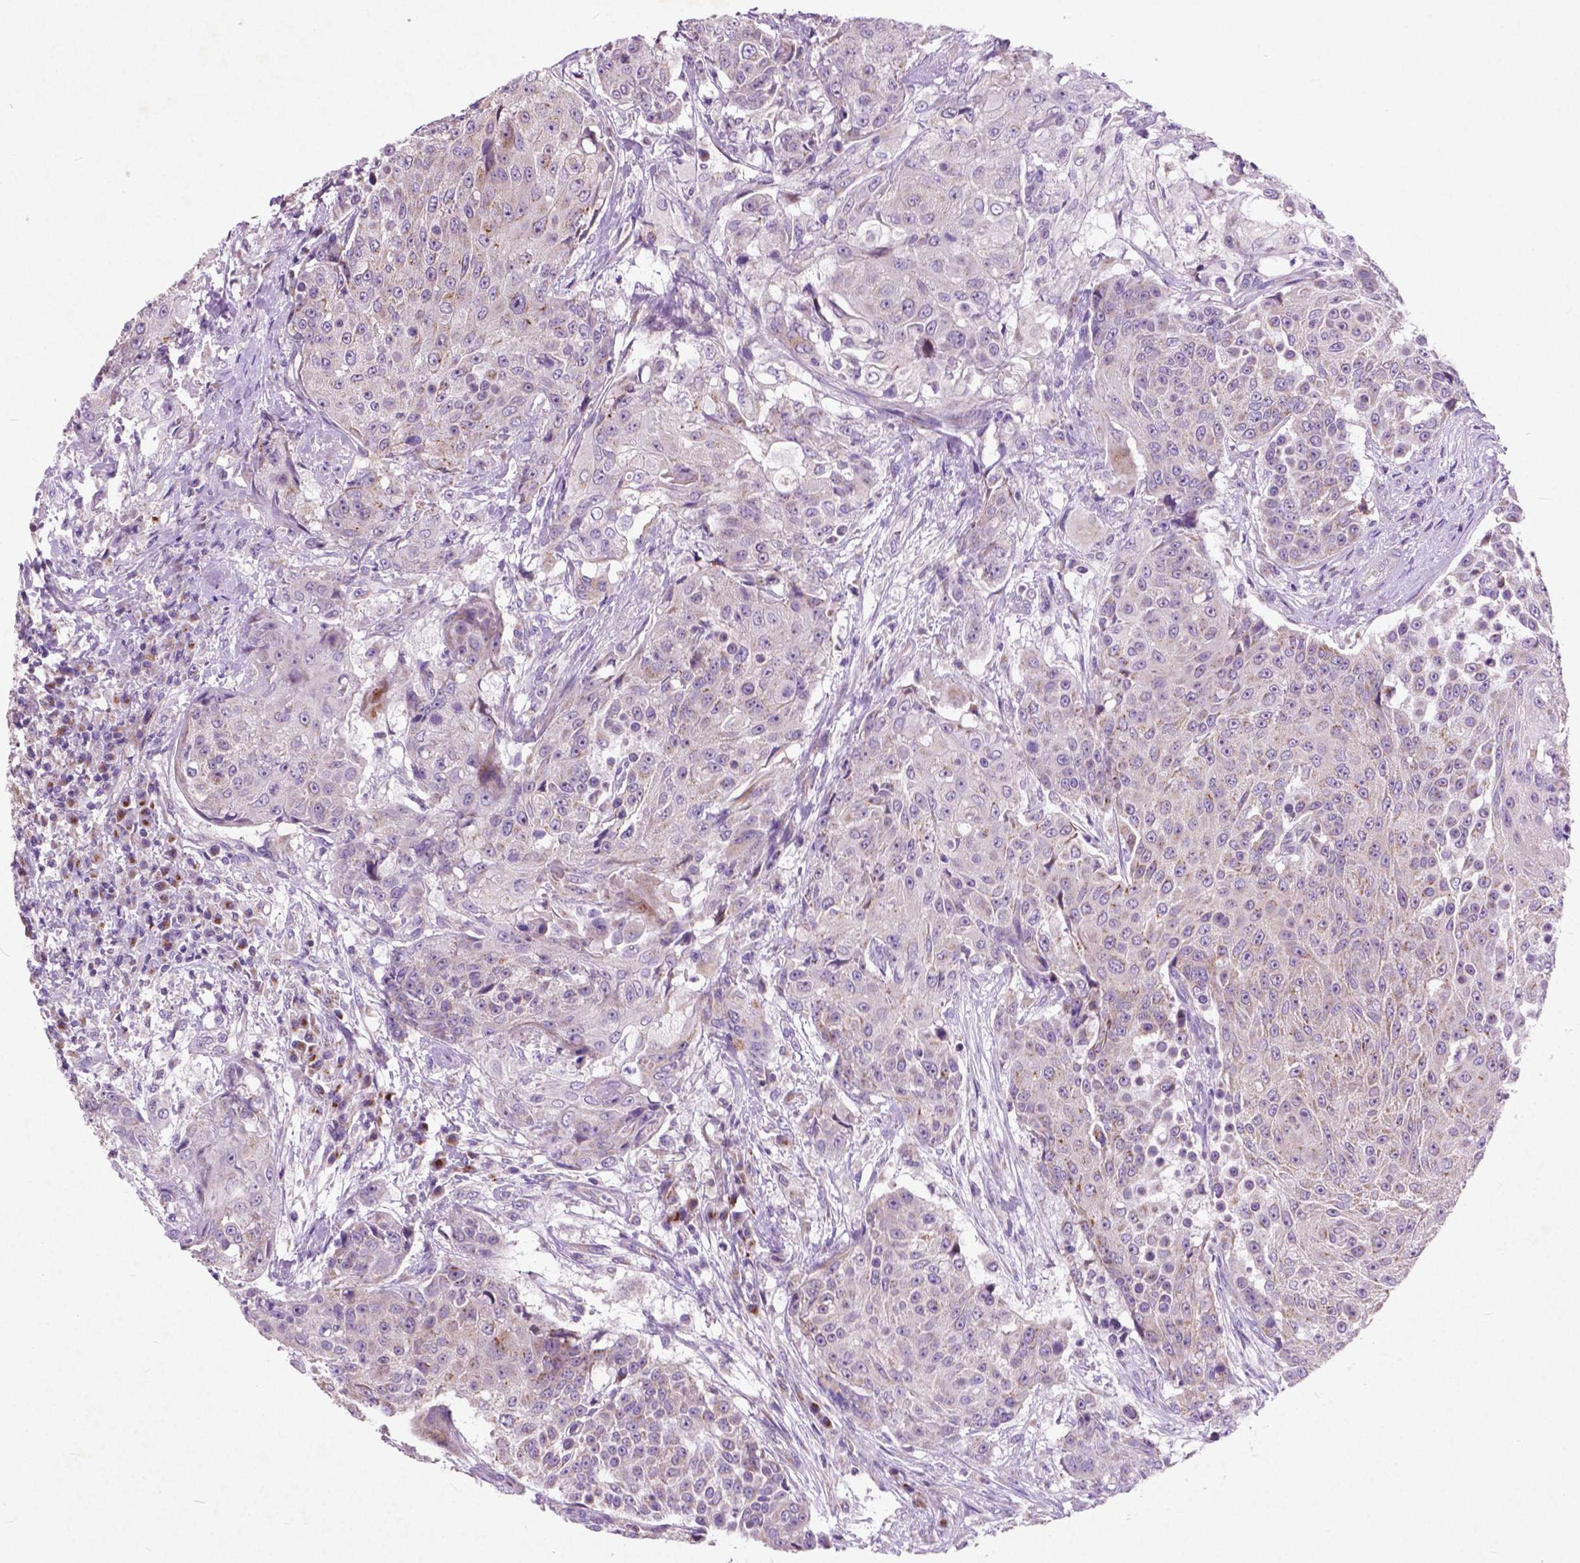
{"staining": {"intensity": "negative", "quantity": "none", "location": "none"}, "tissue": "urothelial cancer", "cell_type": "Tumor cells", "image_type": "cancer", "snomed": [{"axis": "morphology", "description": "Urothelial carcinoma, High grade"}, {"axis": "topography", "description": "Urinary bladder"}], "caption": "A histopathology image of urothelial carcinoma (high-grade) stained for a protein displays no brown staining in tumor cells.", "gene": "ATG4D", "patient": {"sex": "female", "age": 63}}